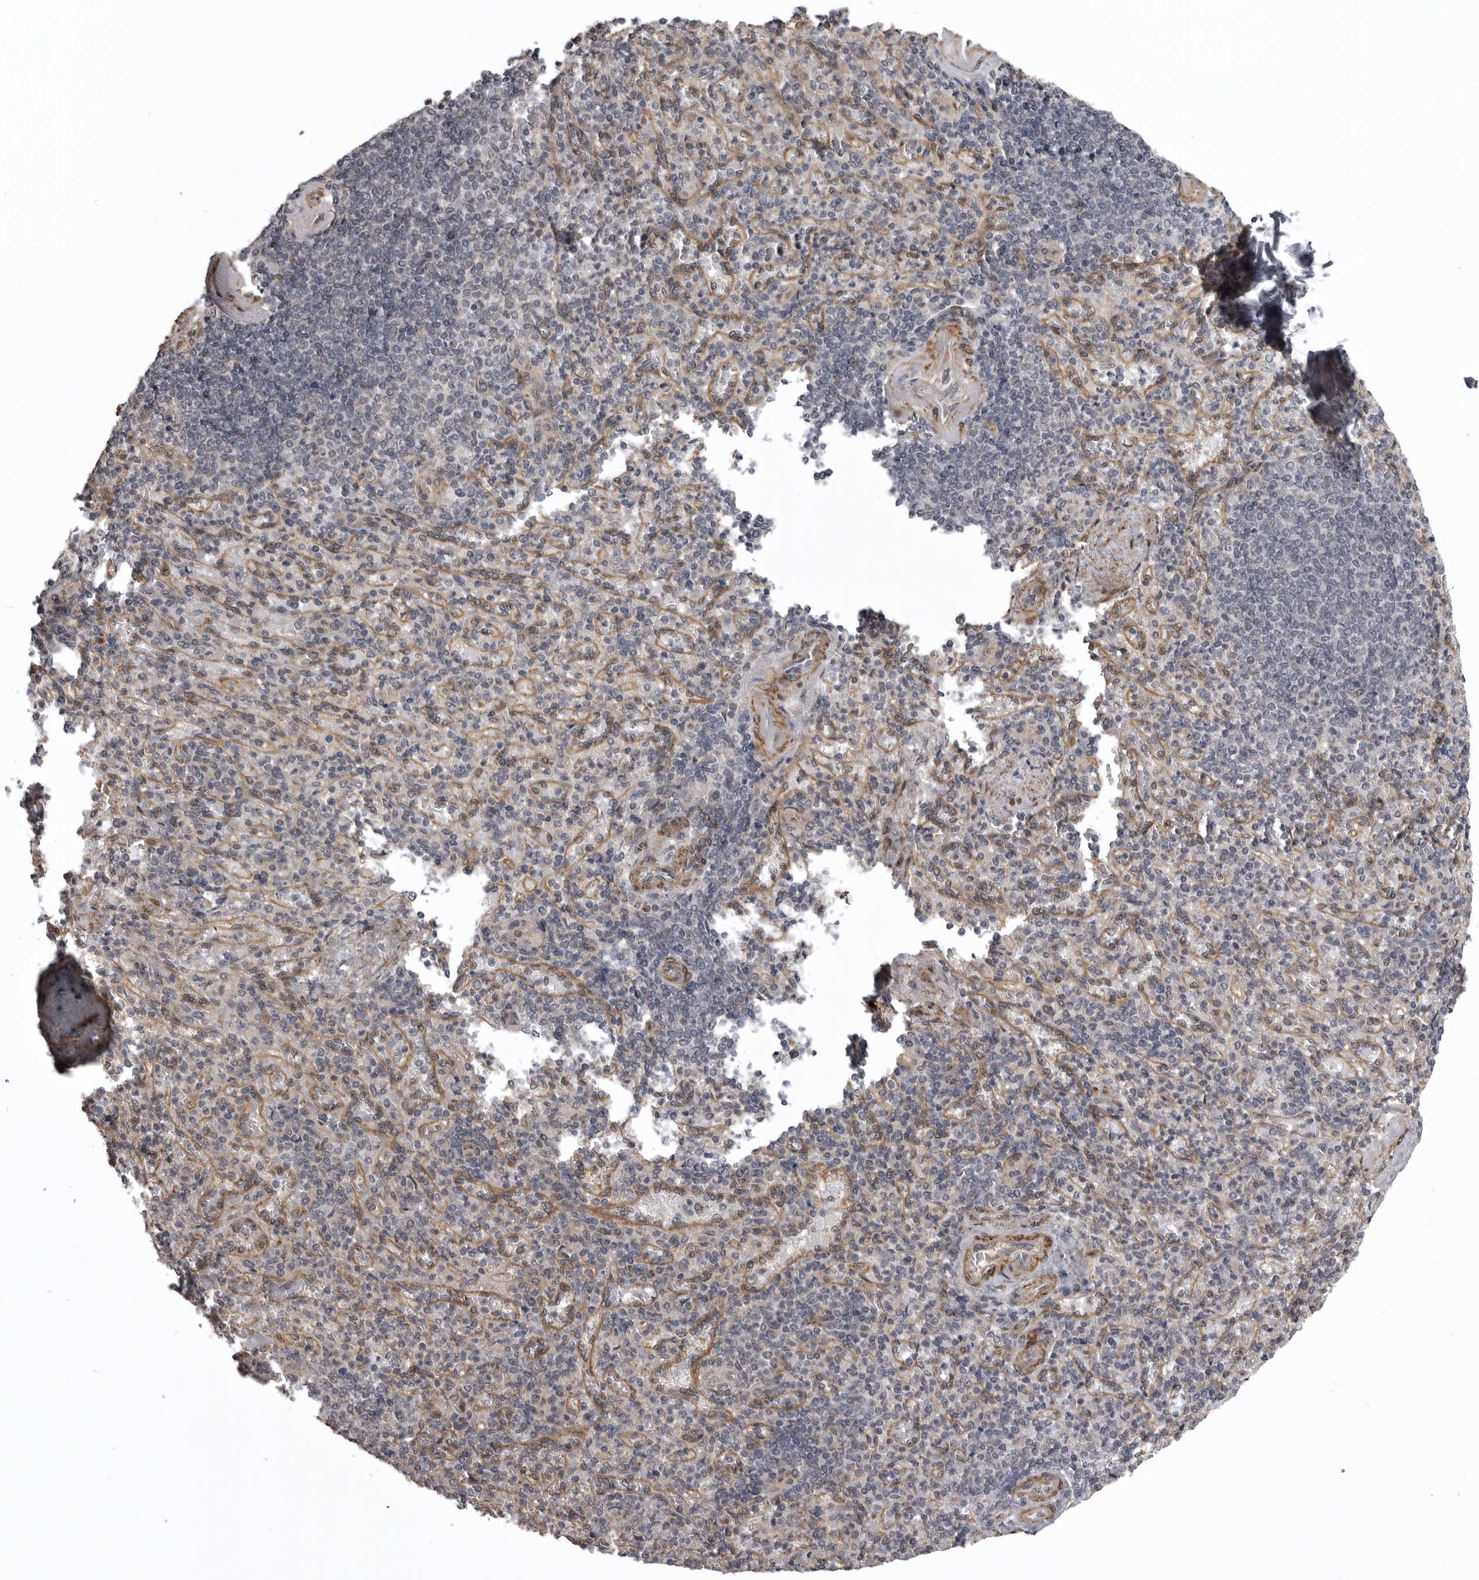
{"staining": {"intensity": "negative", "quantity": "none", "location": "none"}, "tissue": "spleen", "cell_type": "Cells in red pulp", "image_type": "normal", "snomed": [{"axis": "morphology", "description": "Normal tissue, NOS"}, {"axis": "topography", "description": "Spleen"}], "caption": "This image is of unremarkable spleen stained with IHC to label a protein in brown with the nuclei are counter-stained blue. There is no expression in cells in red pulp.", "gene": "SNX16", "patient": {"sex": "female", "age": 74}}